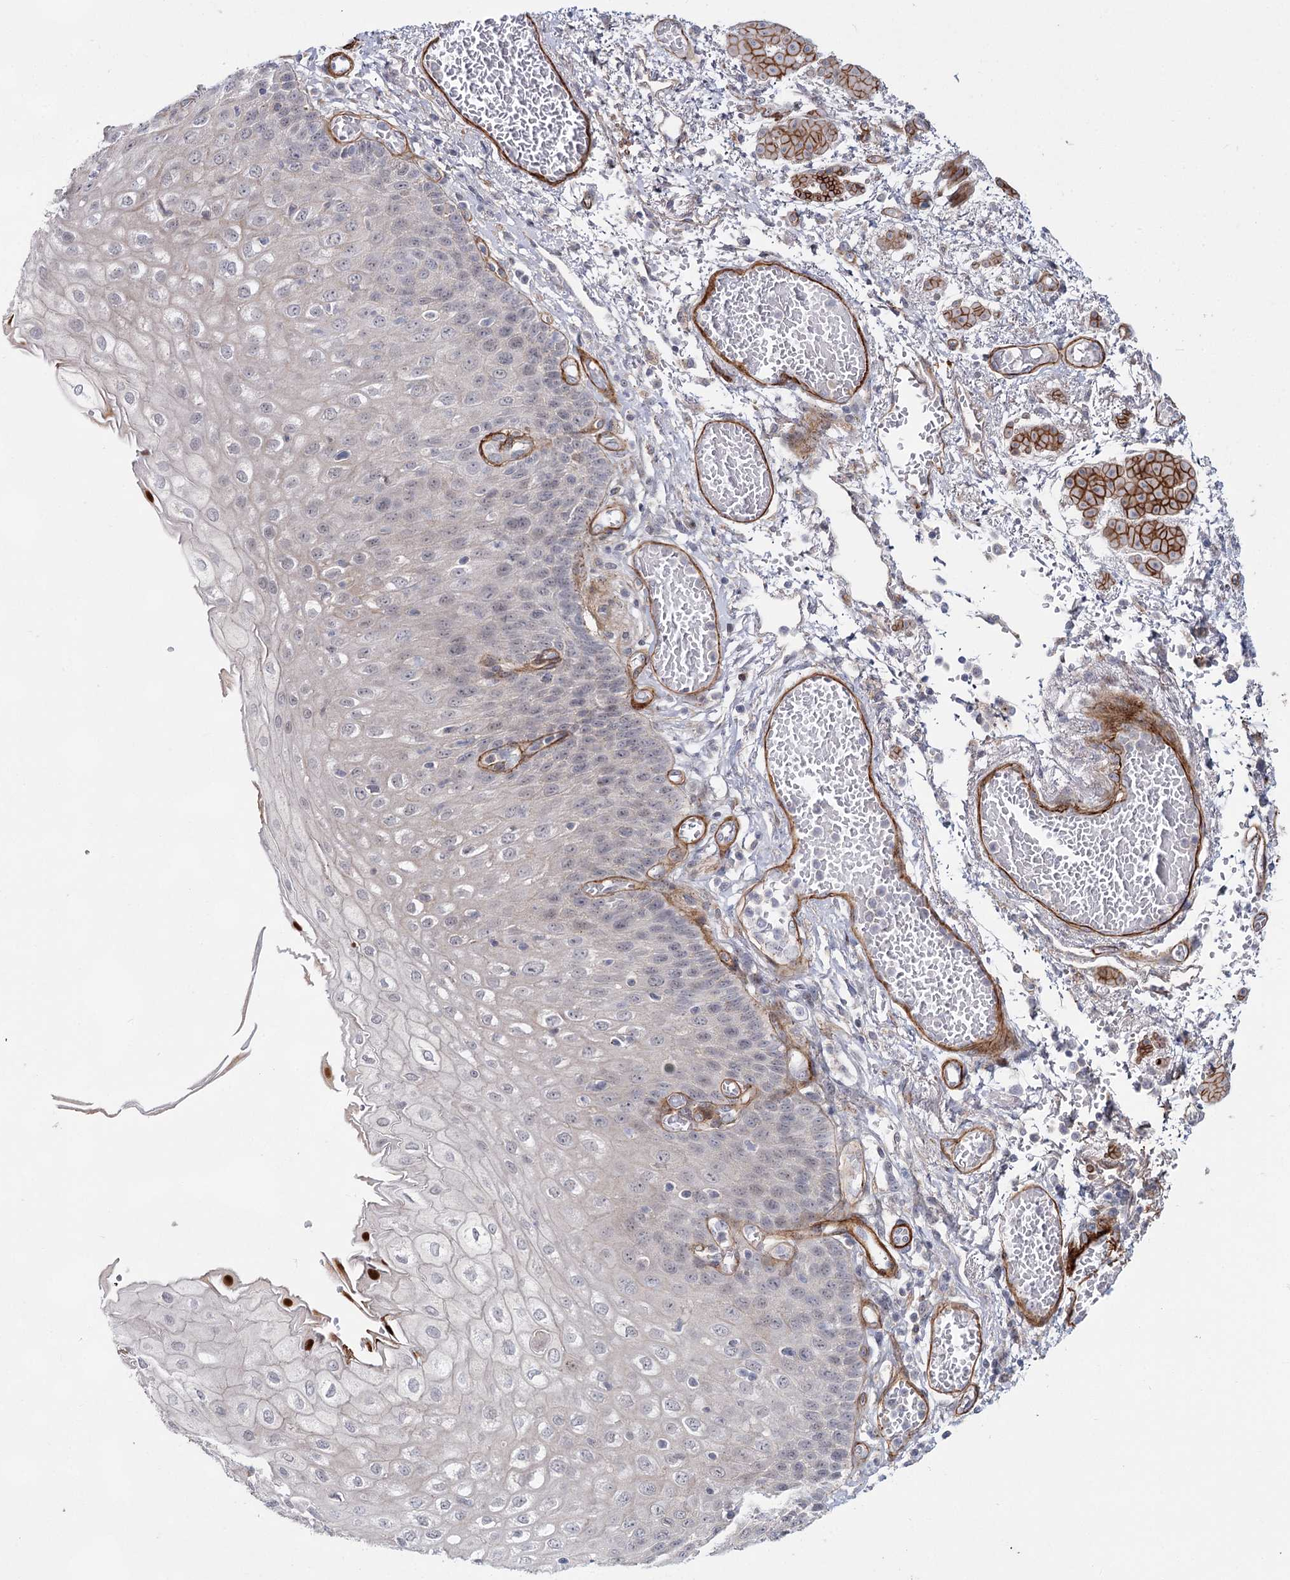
{"staining": {"intensity": "negative", "quantity": "none", "location": "none"}, "tissue": "esophagus", "cell_type": "Squamous epithelial cells", "image_type": "normal", "snomed": [{"axis": "morphology", "description": "Normal tissue, NOS"}, {"axis": "topography", "description": "Esophagus"}], "caption": "DAB immunohistochemical staining of unremarkable human esophagus reveals no significant staining in squamous epithelial cells. (Brightfield microscopy of DAB immunohistochemistry at high magnification).", "gene": "ATL2", "patient": {"sex": "male", "age": 81}}